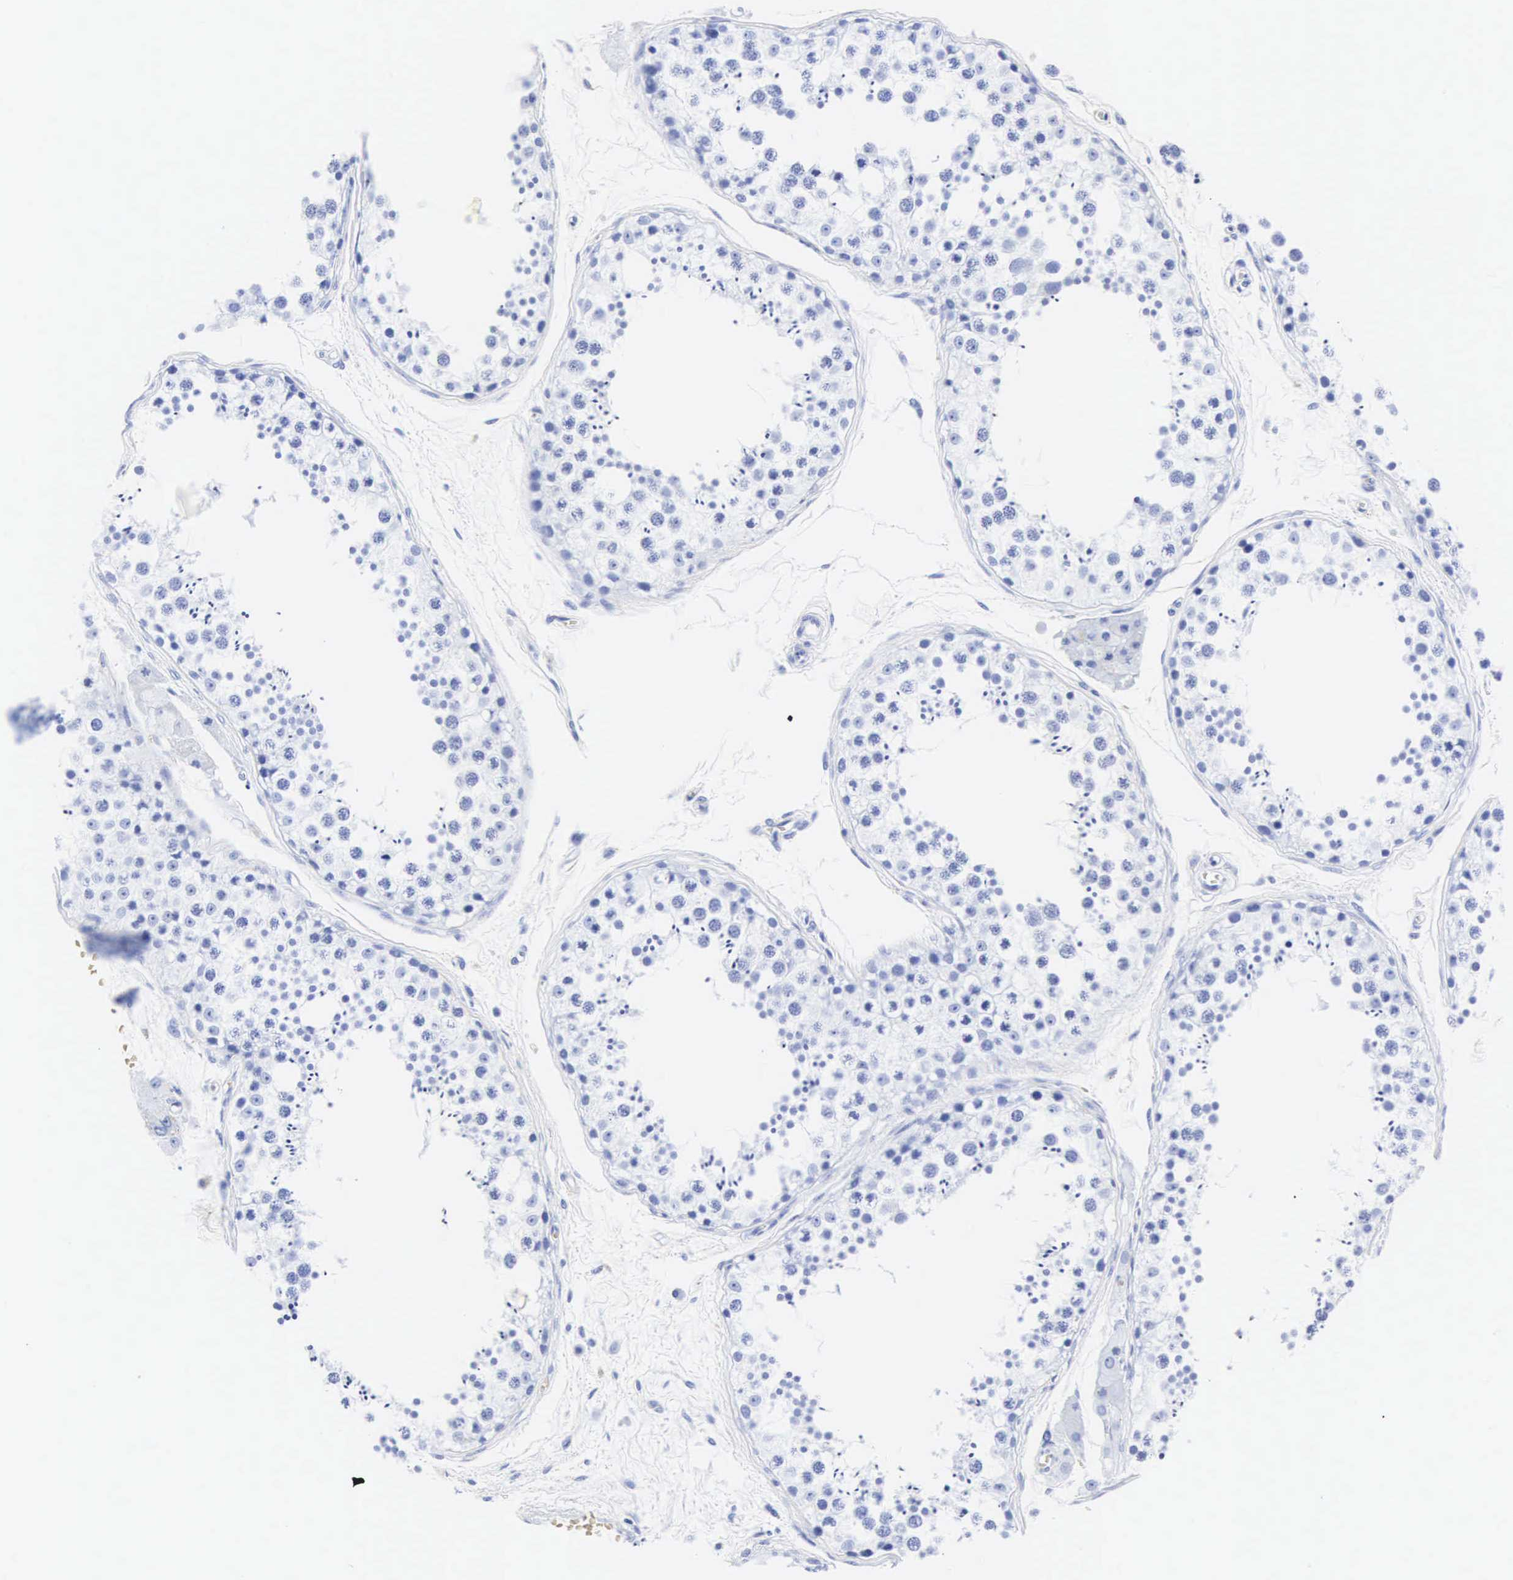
{"staining": {"intensity": "negative", "quantity": "none", "location": "none"}, "tissue": "testis", "cell_type": "Cells in seminiferous ducts", "image_type": "normal", "snomed": [{"axis": "morphology", "description": "Normal tissue, NOS"}, {"axis": "topography", "description": "Testis"}], "caption": "The IHC photomicrograph has no significant expression in cells in seminiferous ducts of testis. (IHC, brightfield microscopy, high magnification).", "gene": "CGB3", "patient": {"sex": "male", "age": 57}}